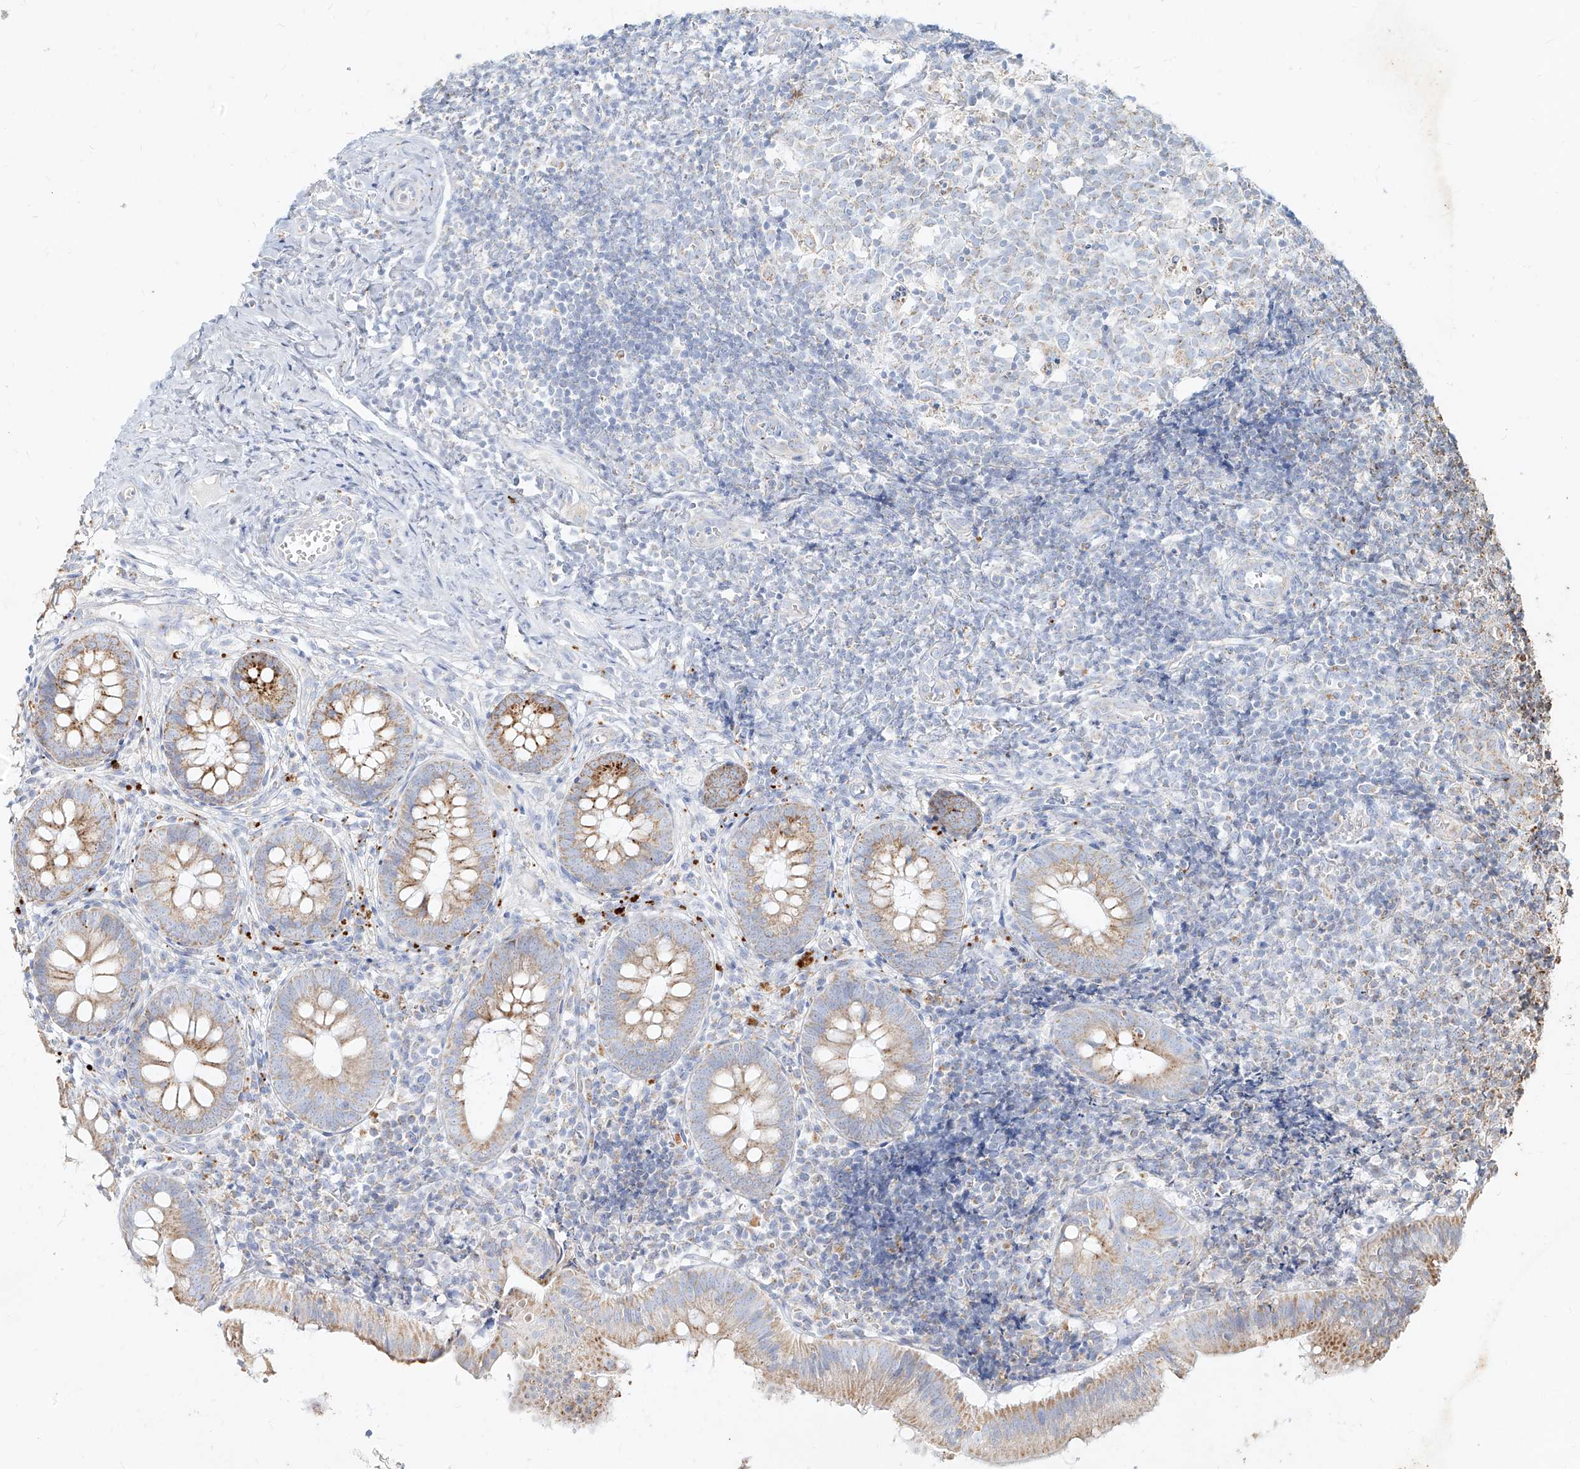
{"staining": {"intensity": "moderate", "quantity": "25%-75%", "location": "cytoplasmic/membranous"}, "tissue": "appendix", "cell_type": "Glandular cells", "image_type": "normal", "snomed": [{"axis": "morphology", "description": "Normal tissue, NOS"}, {"axis": "topography", "description": "Appendix"}], "caption": "This micrograph demonstrates immunohistochemistry (IHC) staining of unremarkable appendix, with medium moderate cytoplasmic/membranous staining in approximately 25%-75% of glandular cells.", "gene": "MTX2", "patient": {"sex": "male", "age": 8}}